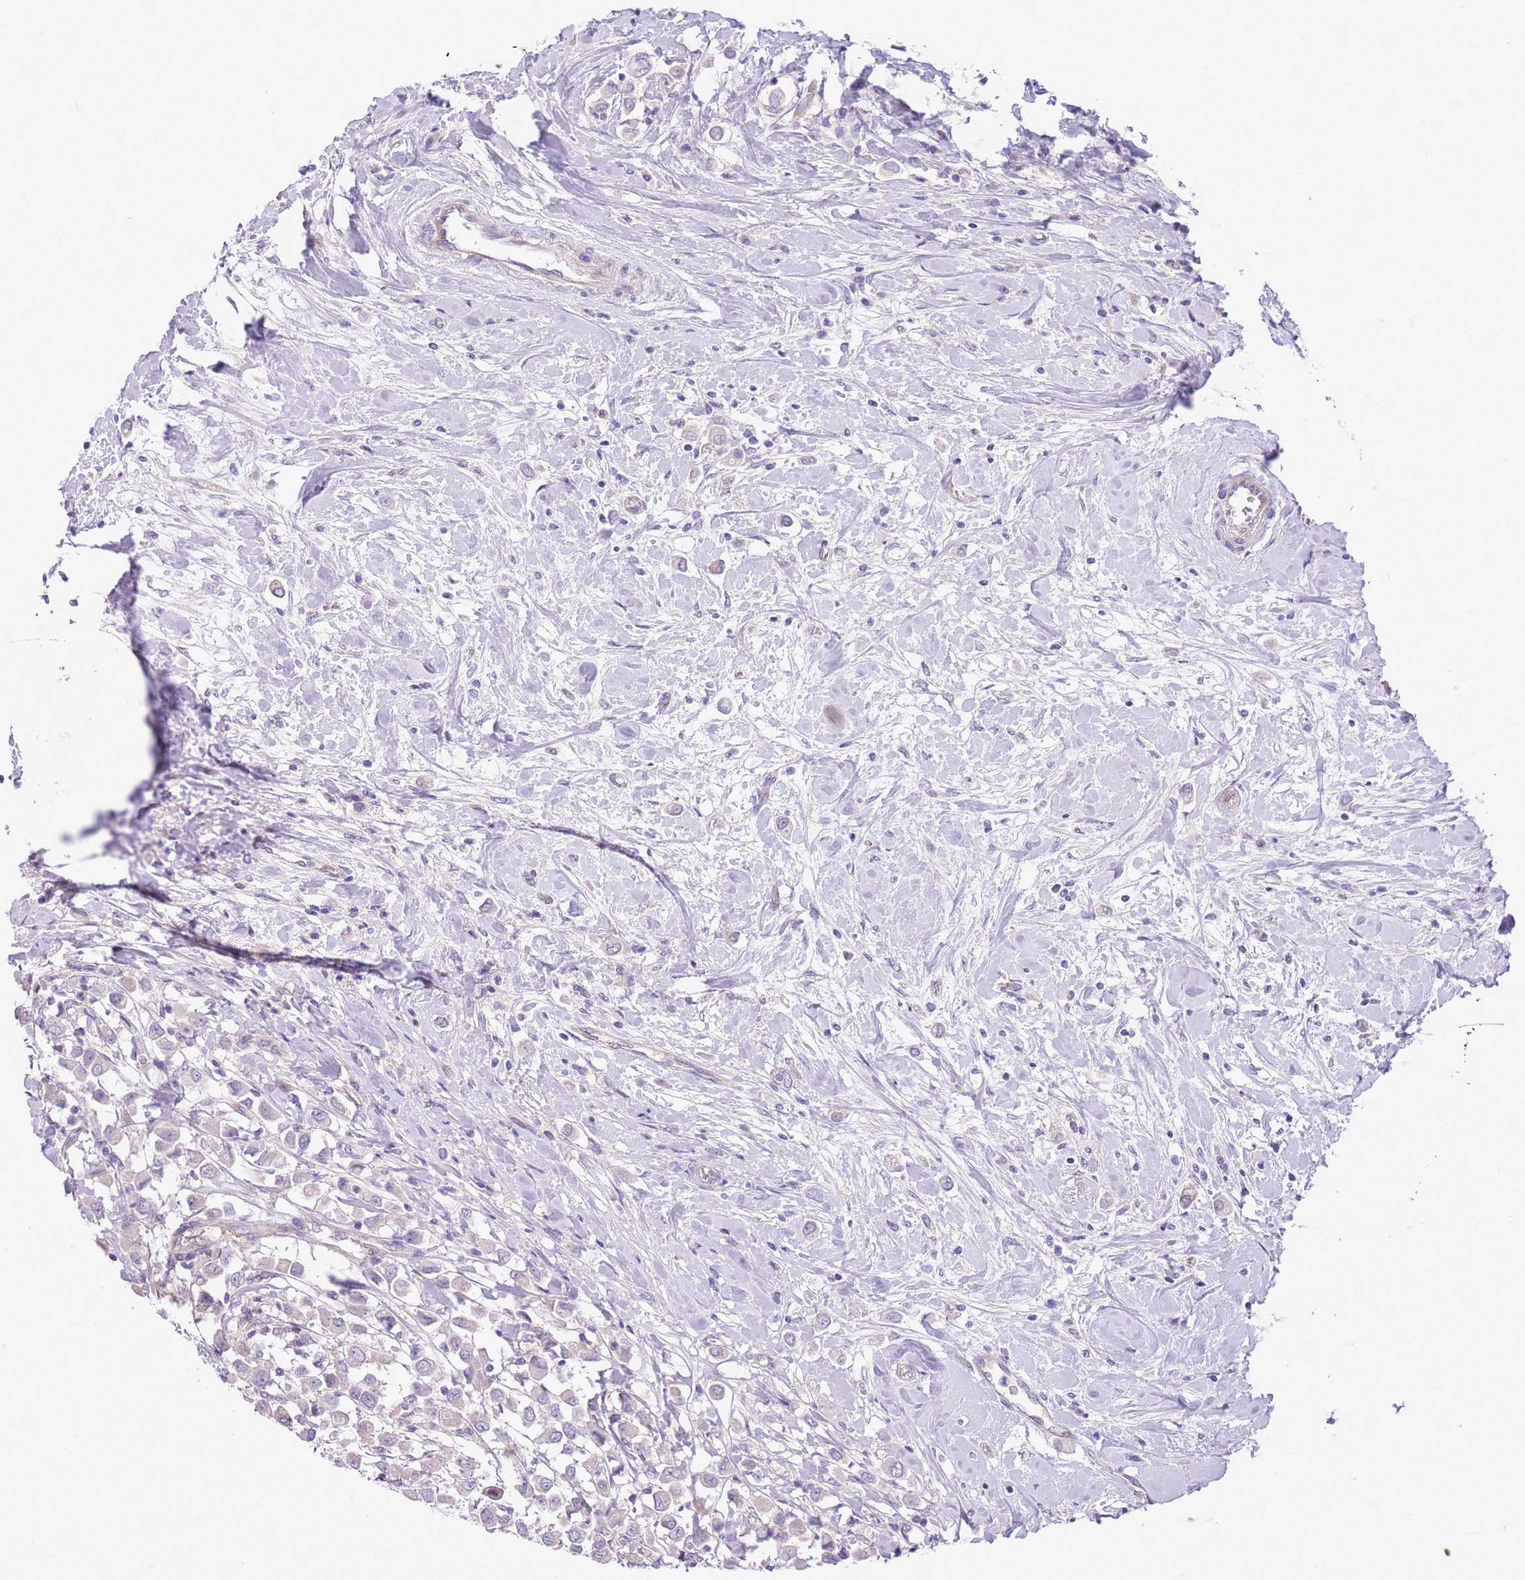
{"staining": {"intensity": "negative", "quantity": "none", "location": "none"}, "tissue": "breast cancer", "cell_type": "Tumor cells", "image_type": "cancer", "snomed": [{"axis": "morphology", "description": "Duct carcinoma"}, {"axis": "topography", "description": "Breast"}], "caption": "Immunohistochemical staining of human intraductal carcinoma (breast) reveals no significant expression in tumor cells. The staining is performed using DAB brown chromogen with nuclei counter-stained in using hematoxylin.", "gene": "PARP8", "patient": {"sex": "female", "age": 61}}